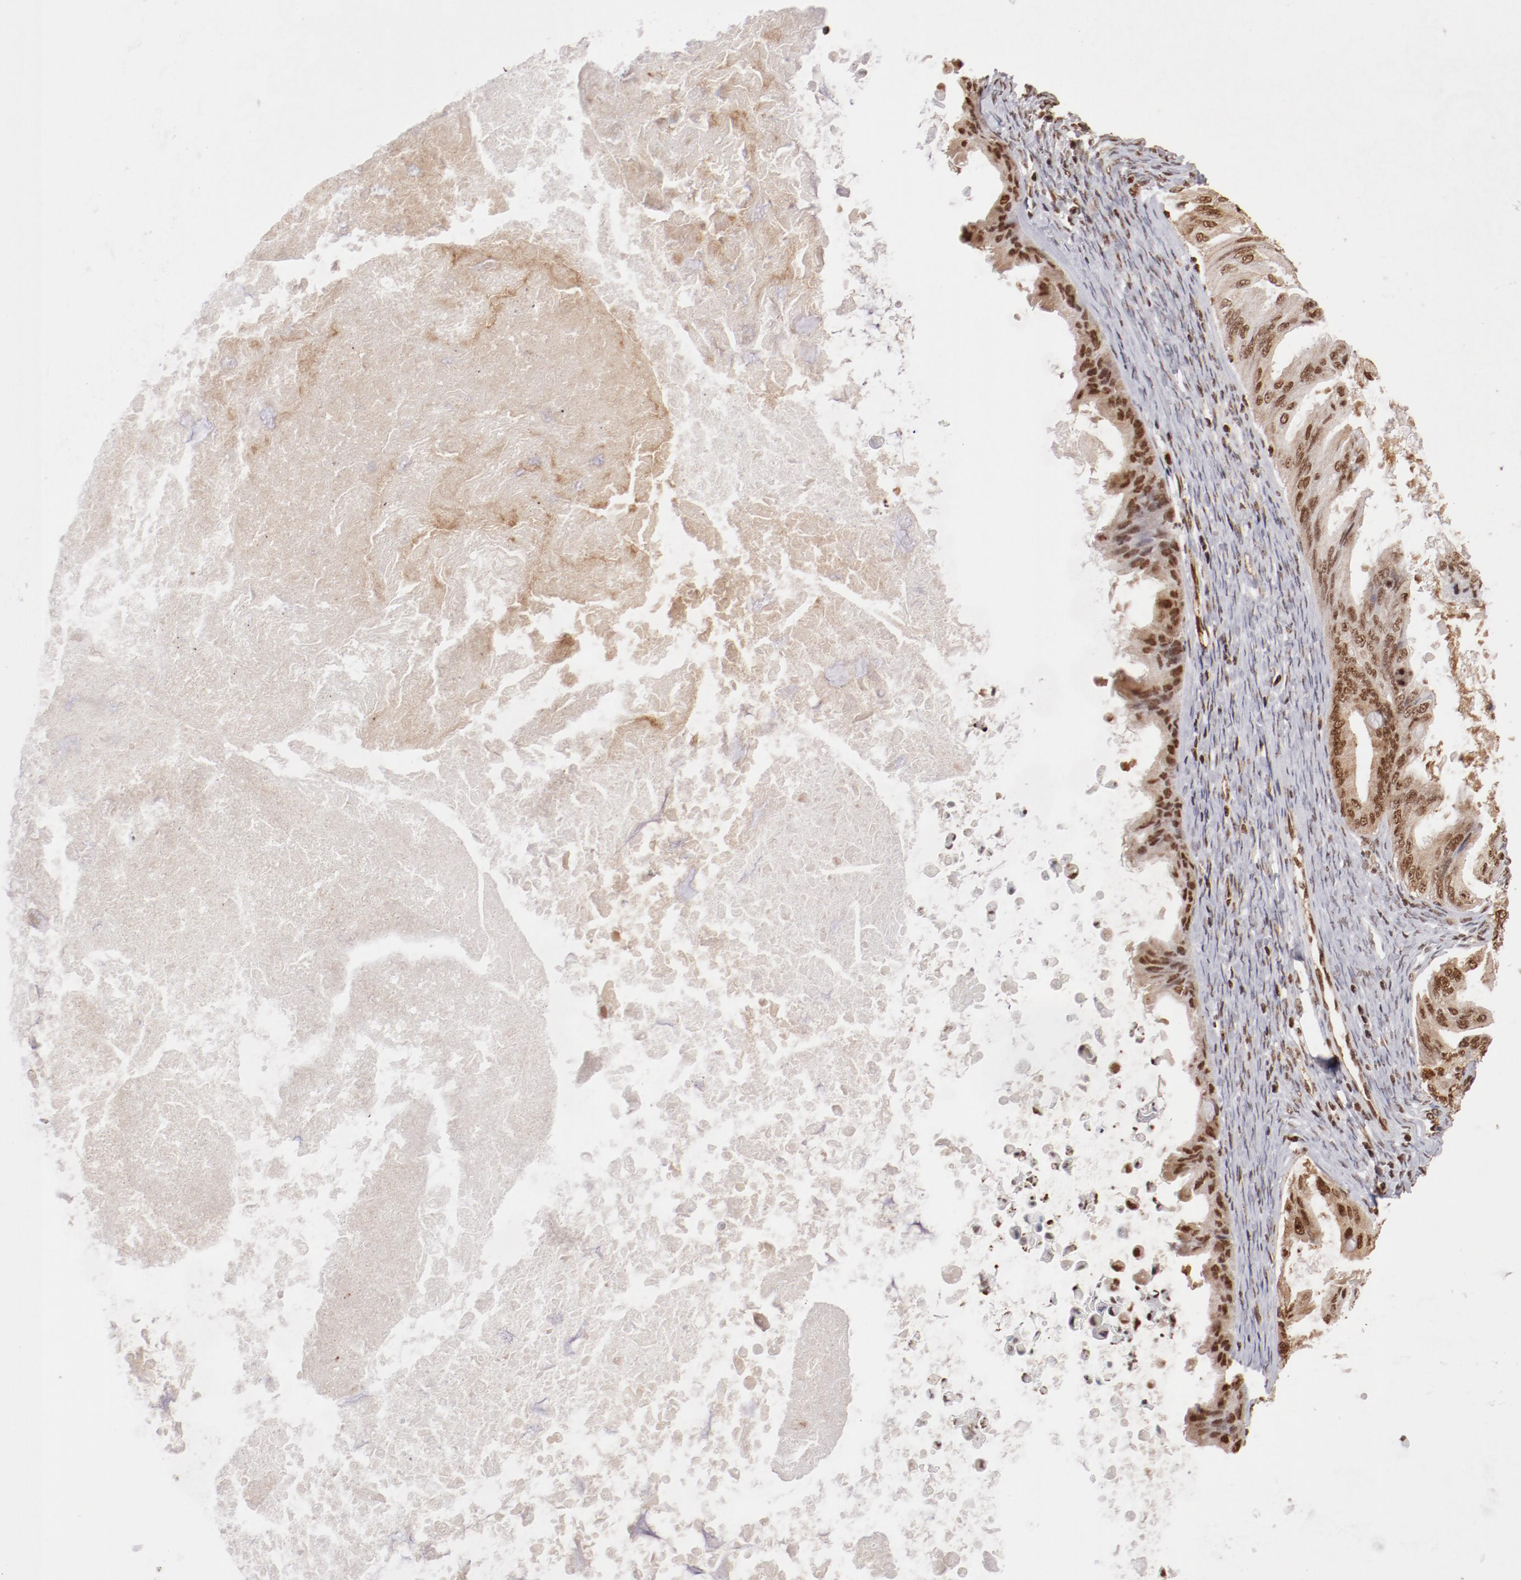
{"staining": {"intensity": "moderate", "quantity": ">75%", "location": "nuclear"}, "tissue": "ovarian cancer", "cell_type": "Tumor cells", "image_type": "cancer", "snomed": [{"axis": "morphology", "description": "Cystadenocarcinoma, mucinous, NOS"}, {"axis": "topography", "description": "Ovary"}], "caption": "Moderate nuclear positivity for a protein is appreciated in about >75% of tumor cells of ovarian cancer (mucinous cystadenocarcinoma) using IHC.", "gene": "ABL2", "patient": {"sex": "female", "age": 37}}